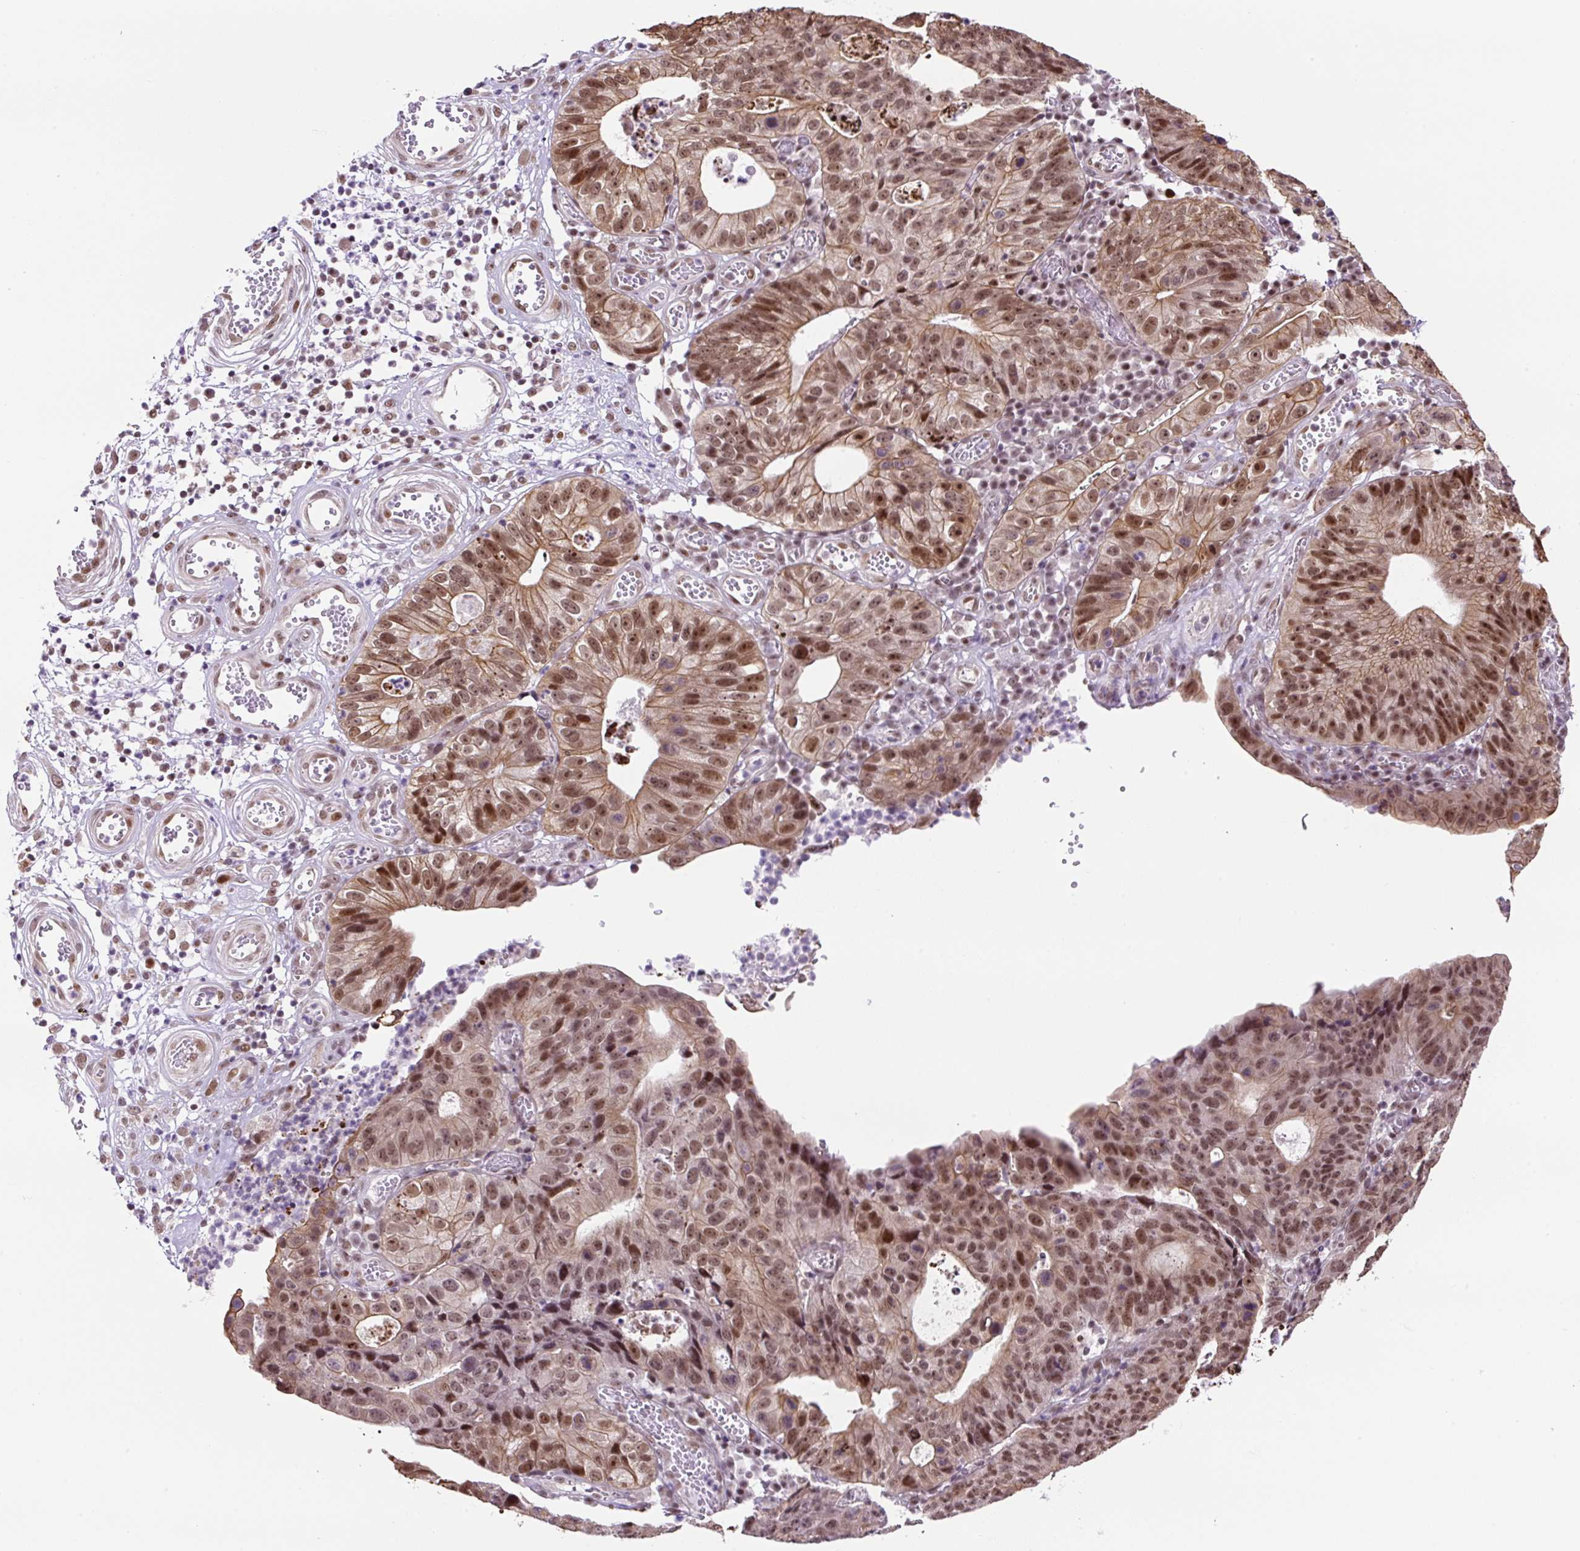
{"staining": {"intensity": "moderate", "quantity": ">75%", "location": "cytoplasmic/membranous,nuclear"}, "tissue": "stomach cancer", "cell_type": "Tumor cells", "image_type": "cancer", "snomed": [{"axis": "morphology", "description": "Adenocarcinoma, NOS"}, {"axis": "topography", "description": "Stomach"}], "caption": "Stomach cancer (adenocarcinoma) stained for a protein demonstrates moderate cytoplasmic/membranous and nuclear positivity in tumor cells. The staining was performed using DAB, with brown indicating positive protein expression. Nuclei are stained blue with hematoxylin.", "gene": "TAF1A", "patient": {"sex": "male", "age": 59}}